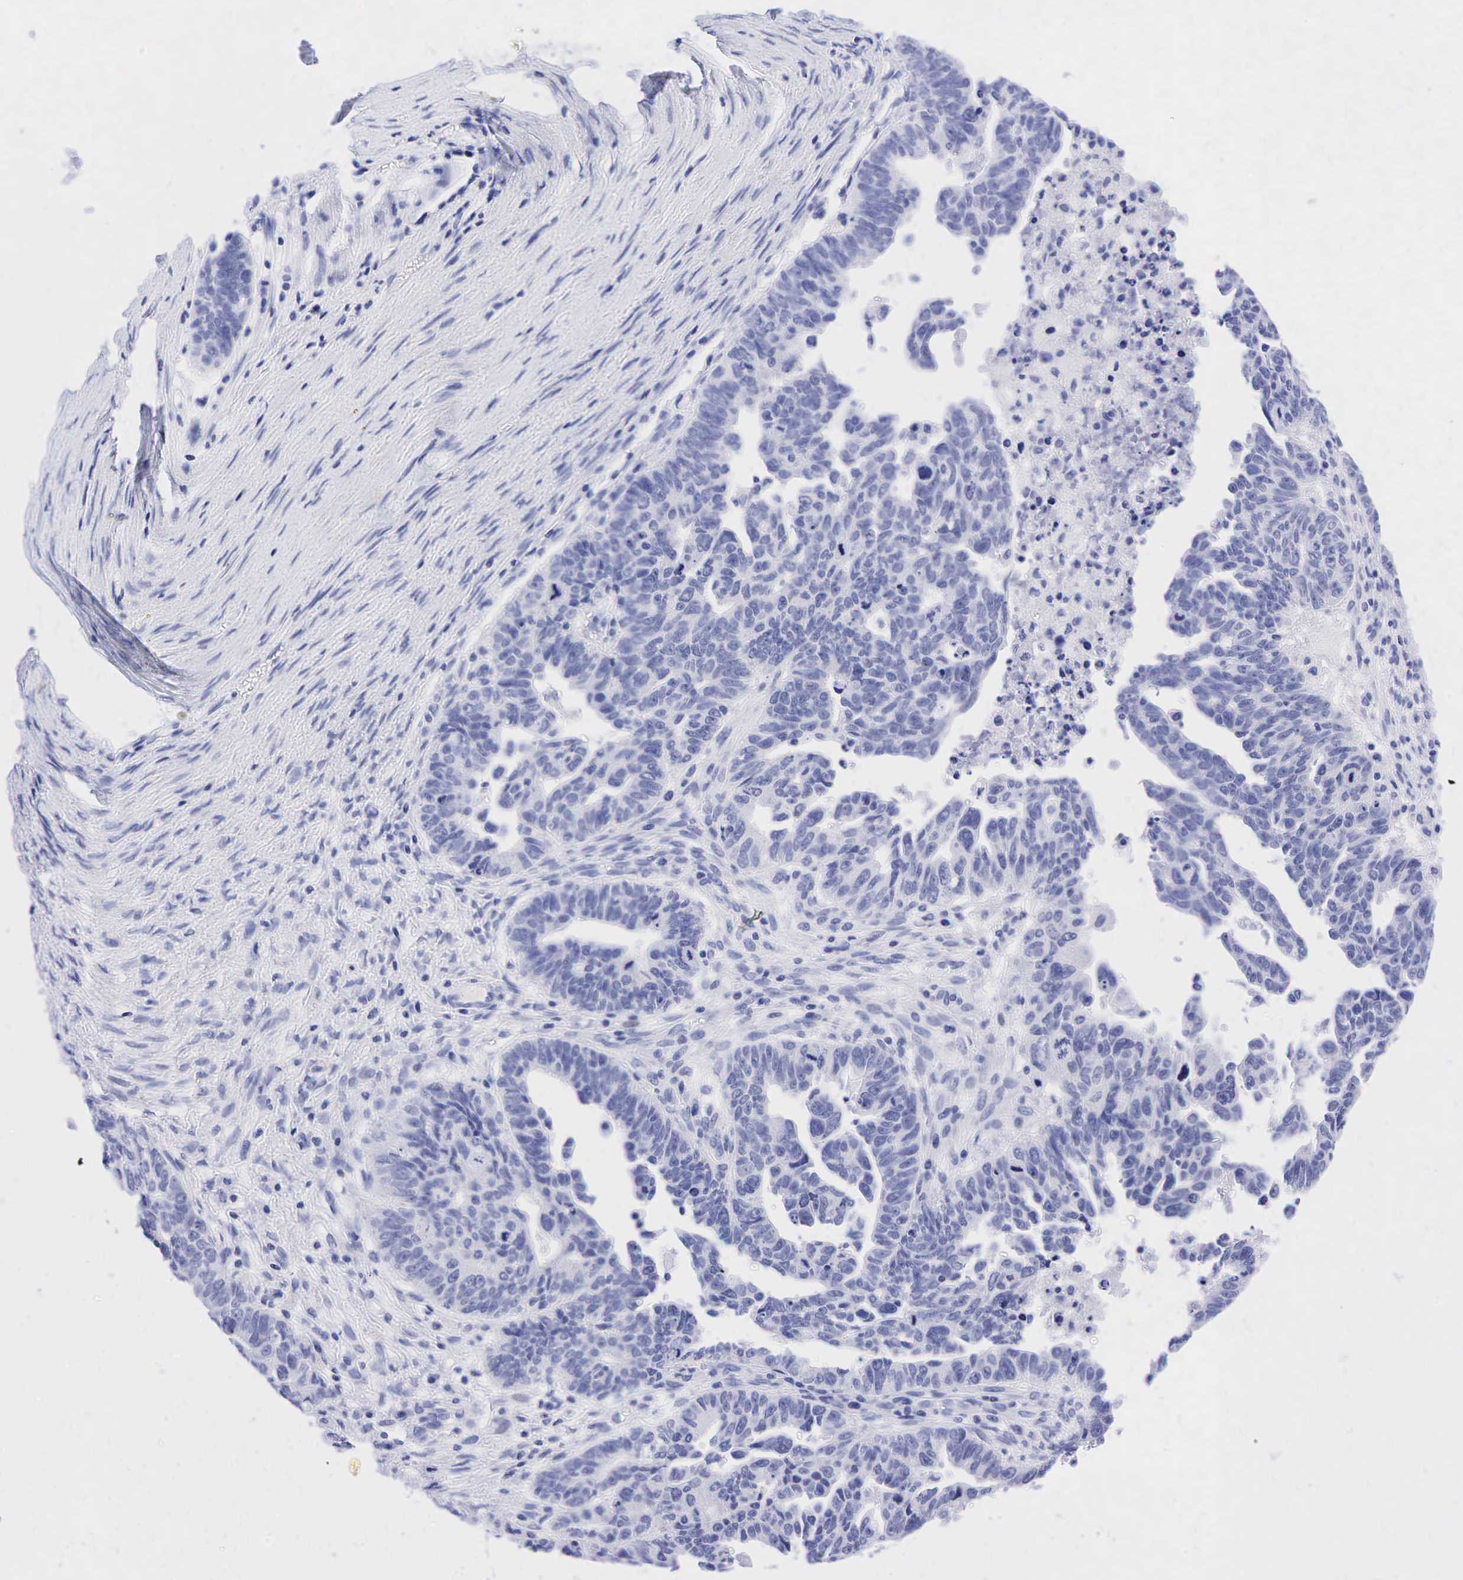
{"staining": {"intensity": "negative", "quantity": "none", "location": "none"}, "tissue": "ovarian cancer", "cell_type": "Tumor cells", "image_type": "cancer", "snomed": [{"axis": "morphology", "description": "Carcinoma, endometroid"}, {"axis": "morphology", "description": "Cystadenocarcinoma, serous, NOS"}, {"axis": "topography", "description": "Ovary"}], "caption": "An immunohistochemistry (IHC) photomicrograph of ovarian serous cystadenocarcinoma is shown. There is no staining in tumor cells of ovarian serous cystadenocarcinoma. Brightfield microscopy of immunohistochemistry (IHC) stained with DAB (3,3'-diaminobenzidine) (brown) and hematoxylin (blue), captured at high magnification.", "gene": "NKX2-1", "patient": {"sex": "female", "age": 45}}